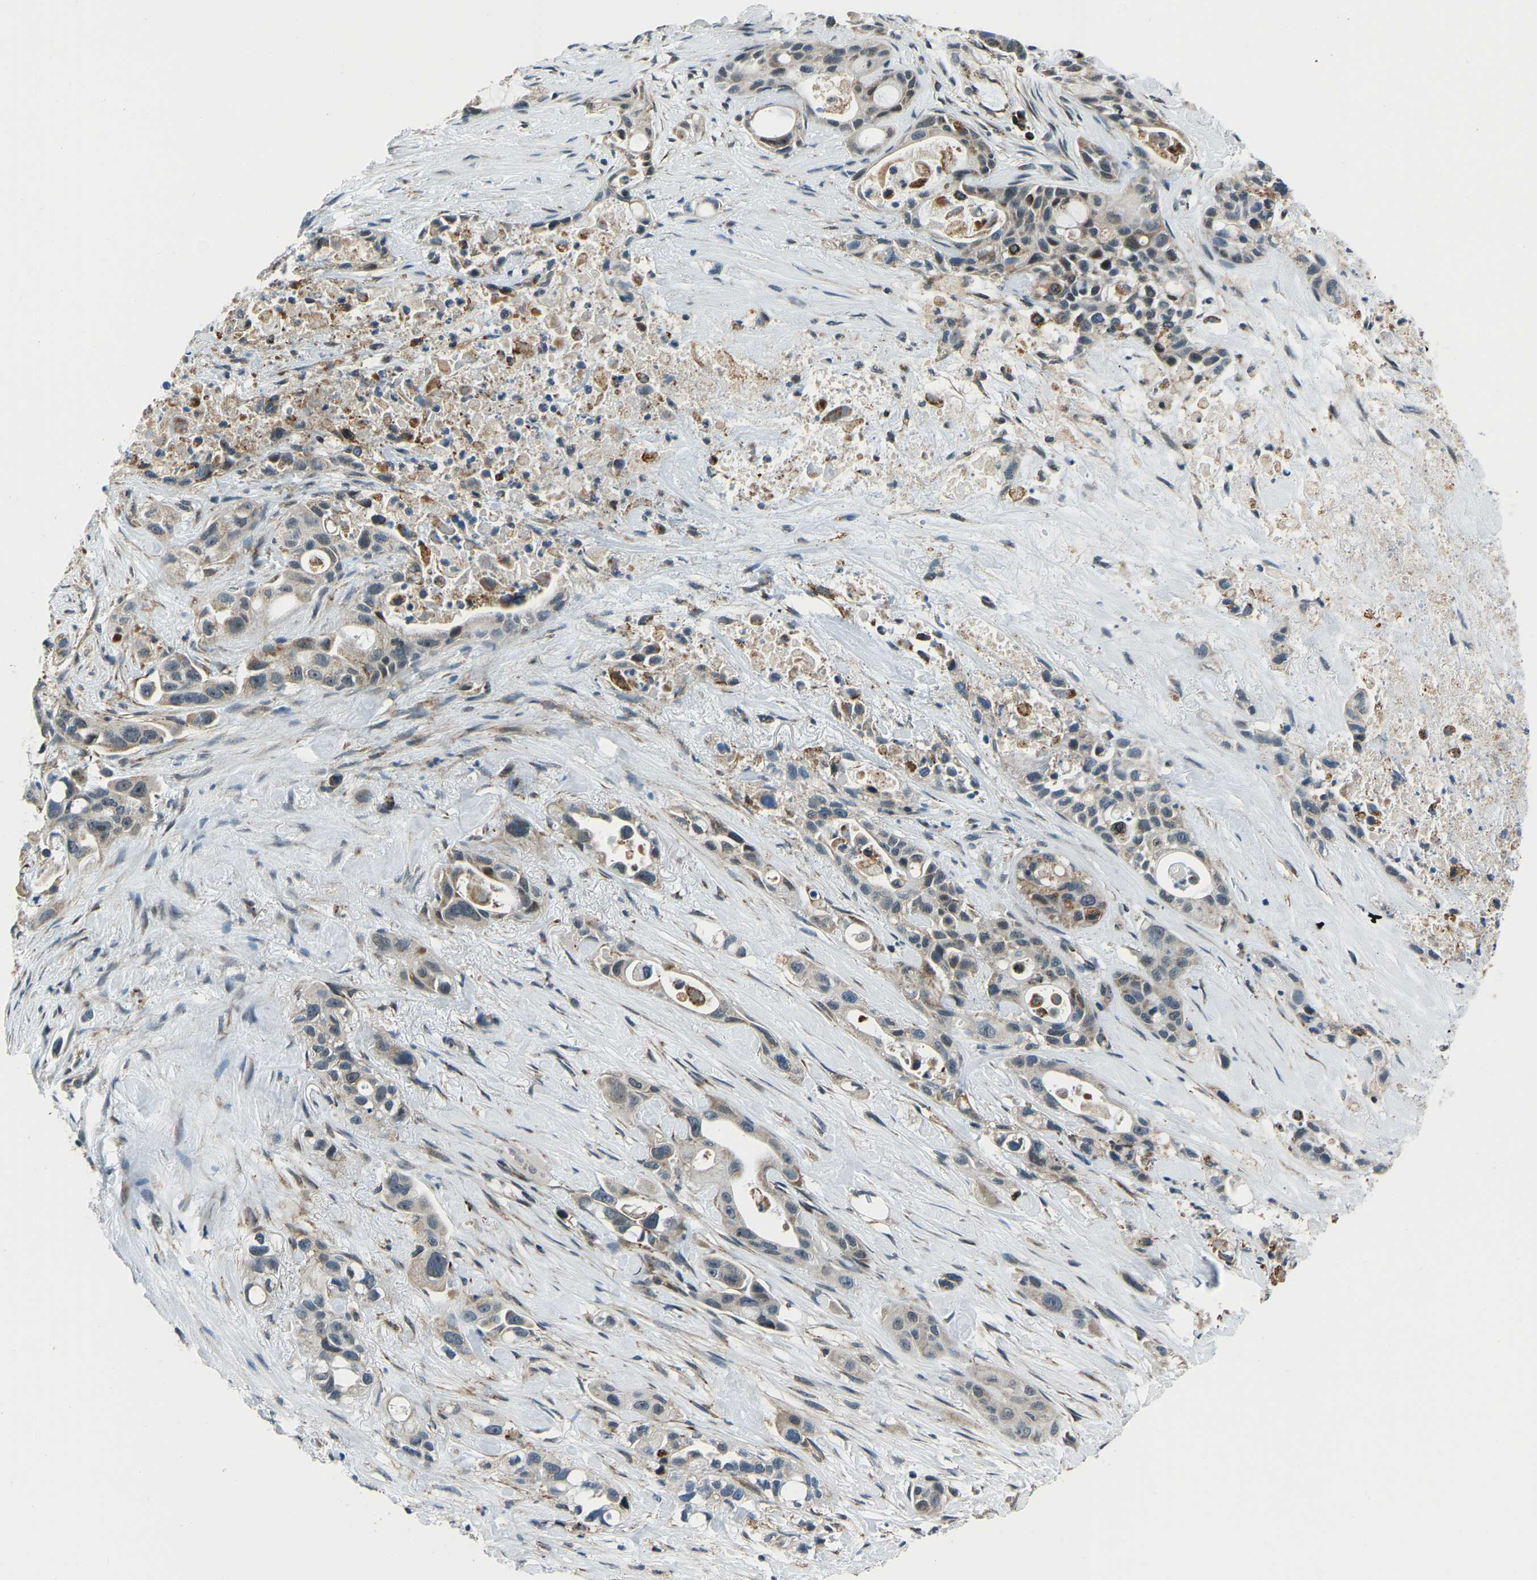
{"staining": {"intensity": "weak", "quantity": "<25%", "location": "cytoplasmic/membranous"}, "tissue": "pancreatic cancer", "cell_type": "Tumor cells", "image_type": "cancer", "snomed": [{"axis": "morphology", "description": "Adenocarcinoma, NOS"}, {"axis": "topography", "description": "Pancreas"}], "caption": "DAB immunohistochemical staining of human pancreatic adenocarcinoma exhibits no significant positivity in tumor cells.", "gene": "RBM33", "patient": {"sex": "male", "age": 53}}